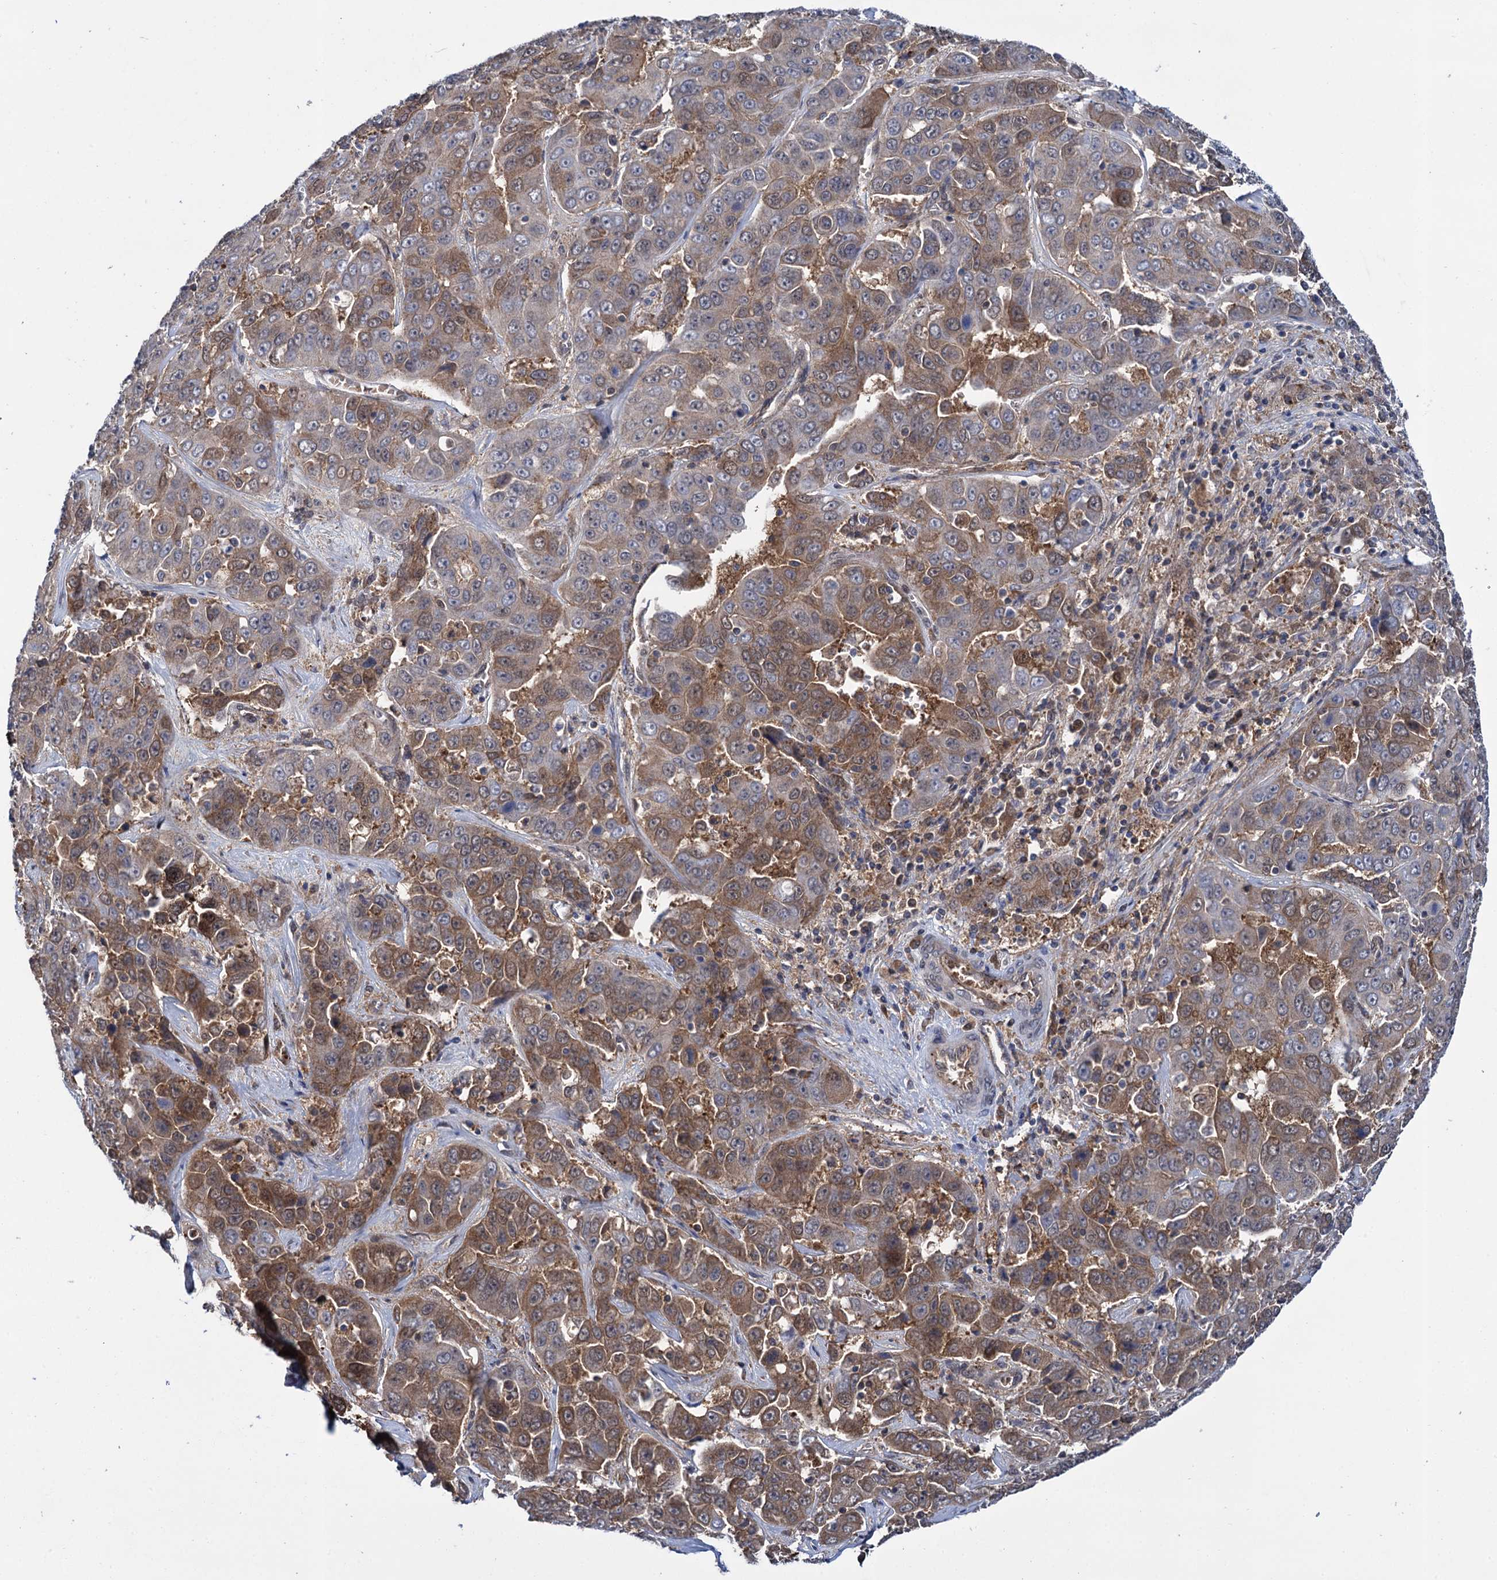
{"staining": {"intensity": "moderate", "quantity": ">75%", "location": "cytoplasmic/membranous"}, "tissue": "liver cancer", "cell_type": "Tumor cells", "image_type": "cancer", "snomed": [{"axis": "morphology", "description": "Cholangiocarcinoma"}, {"axis": "topography", "description": "Liver"}], "caption": "Moderate cytoplasmic/membranous positivity is seen in about >75% of tumor cells in liver cancer.", "gene": "GLO1", "patient": {"sex": "female", "age": 52}}